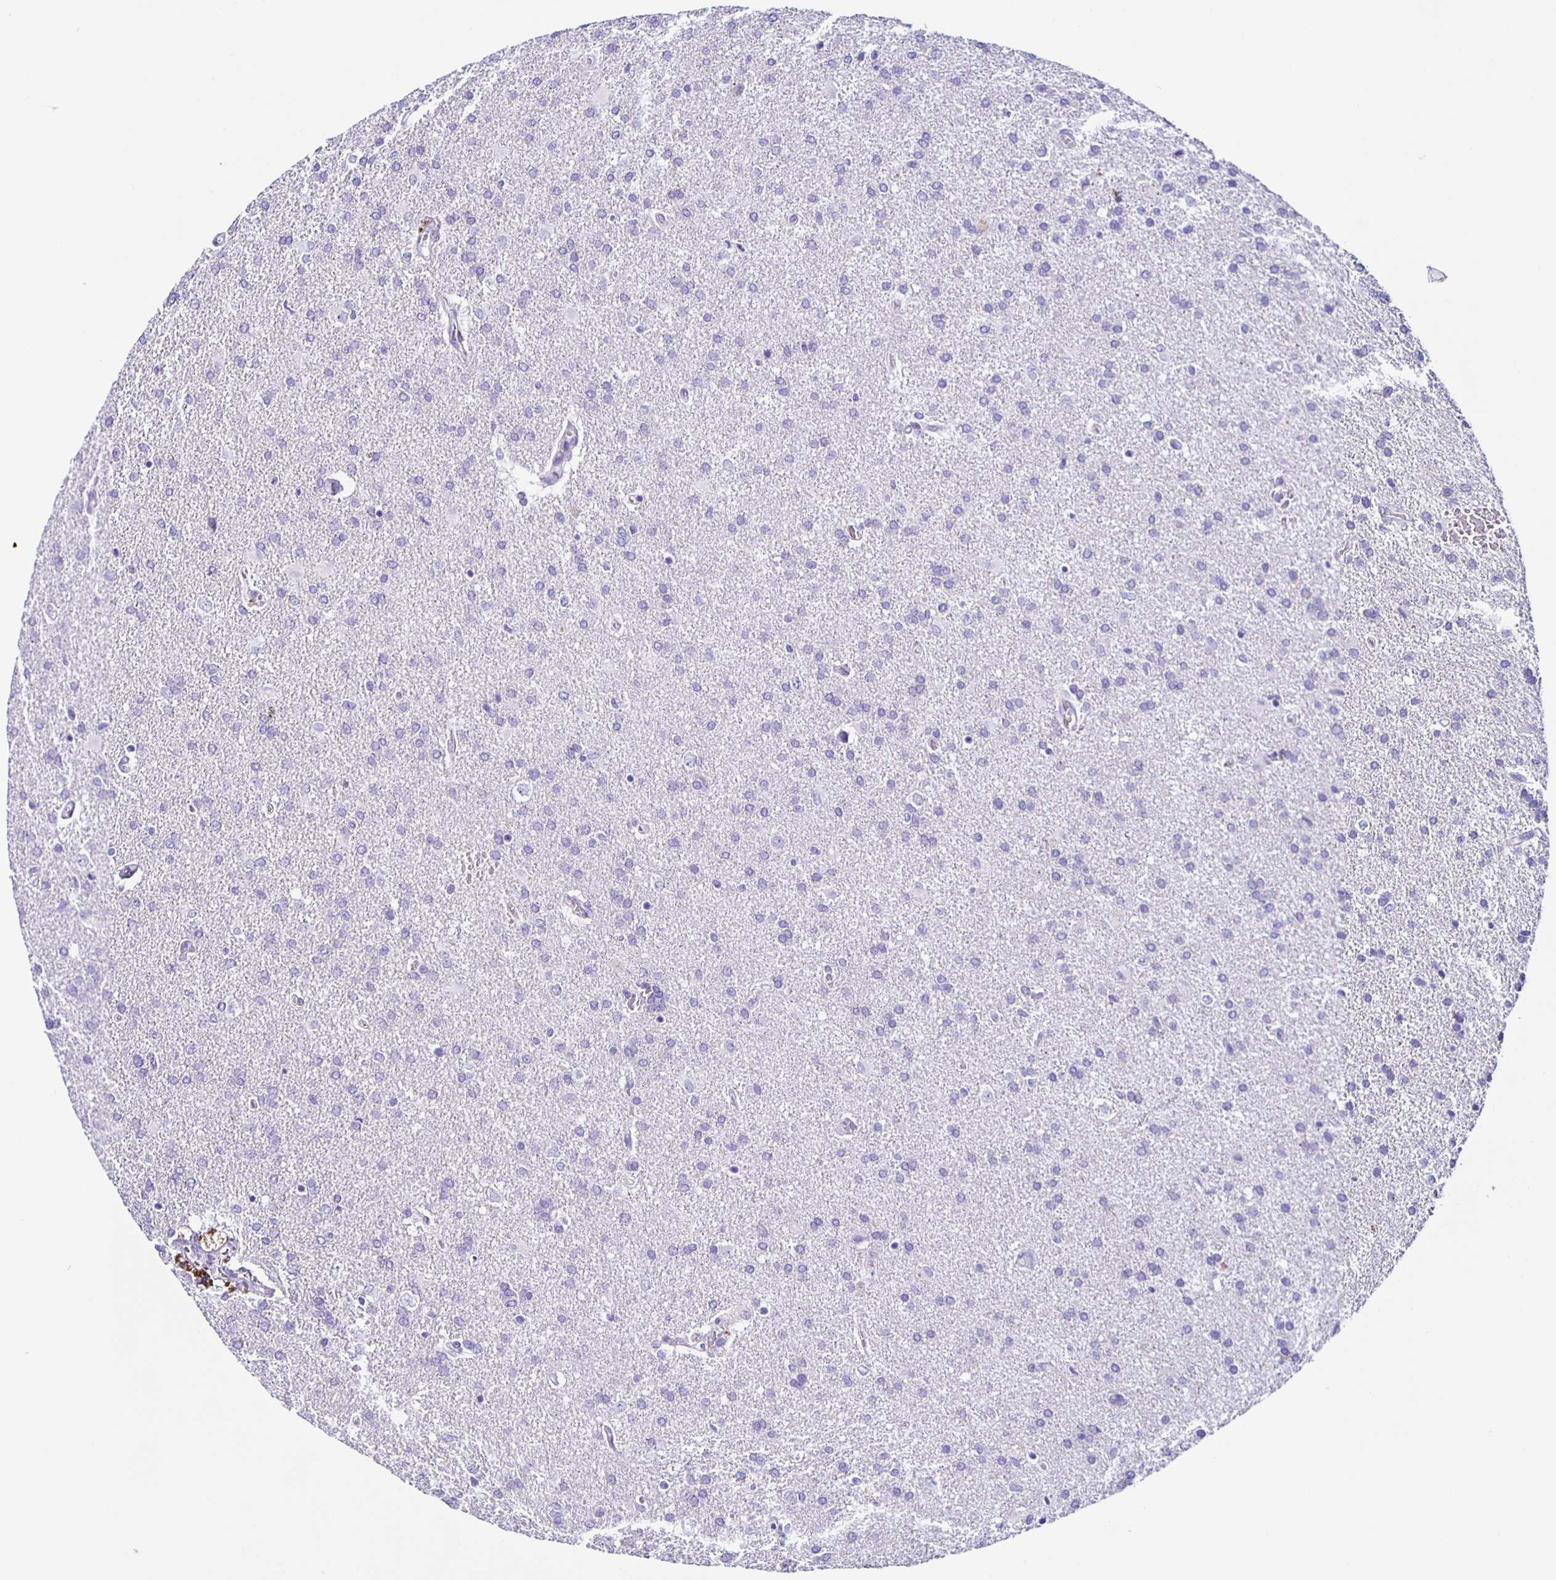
{"staining": {"intensity": "negative", "quantity": "none", "location": "none"}, "tissue": "glioma", "cell_type": "Tumor cells", "image_type": "cancer", "snomed": [{"axis": "morphology", "description": "Glioma, malignant, High grade"}, {"axis": "topography", "description": "Brain"}], "caption": "Tumor cells are negative for brown protein staining in glioma.", "gene": "AQP6", "patient": {"sex": "male", "age": 68}}